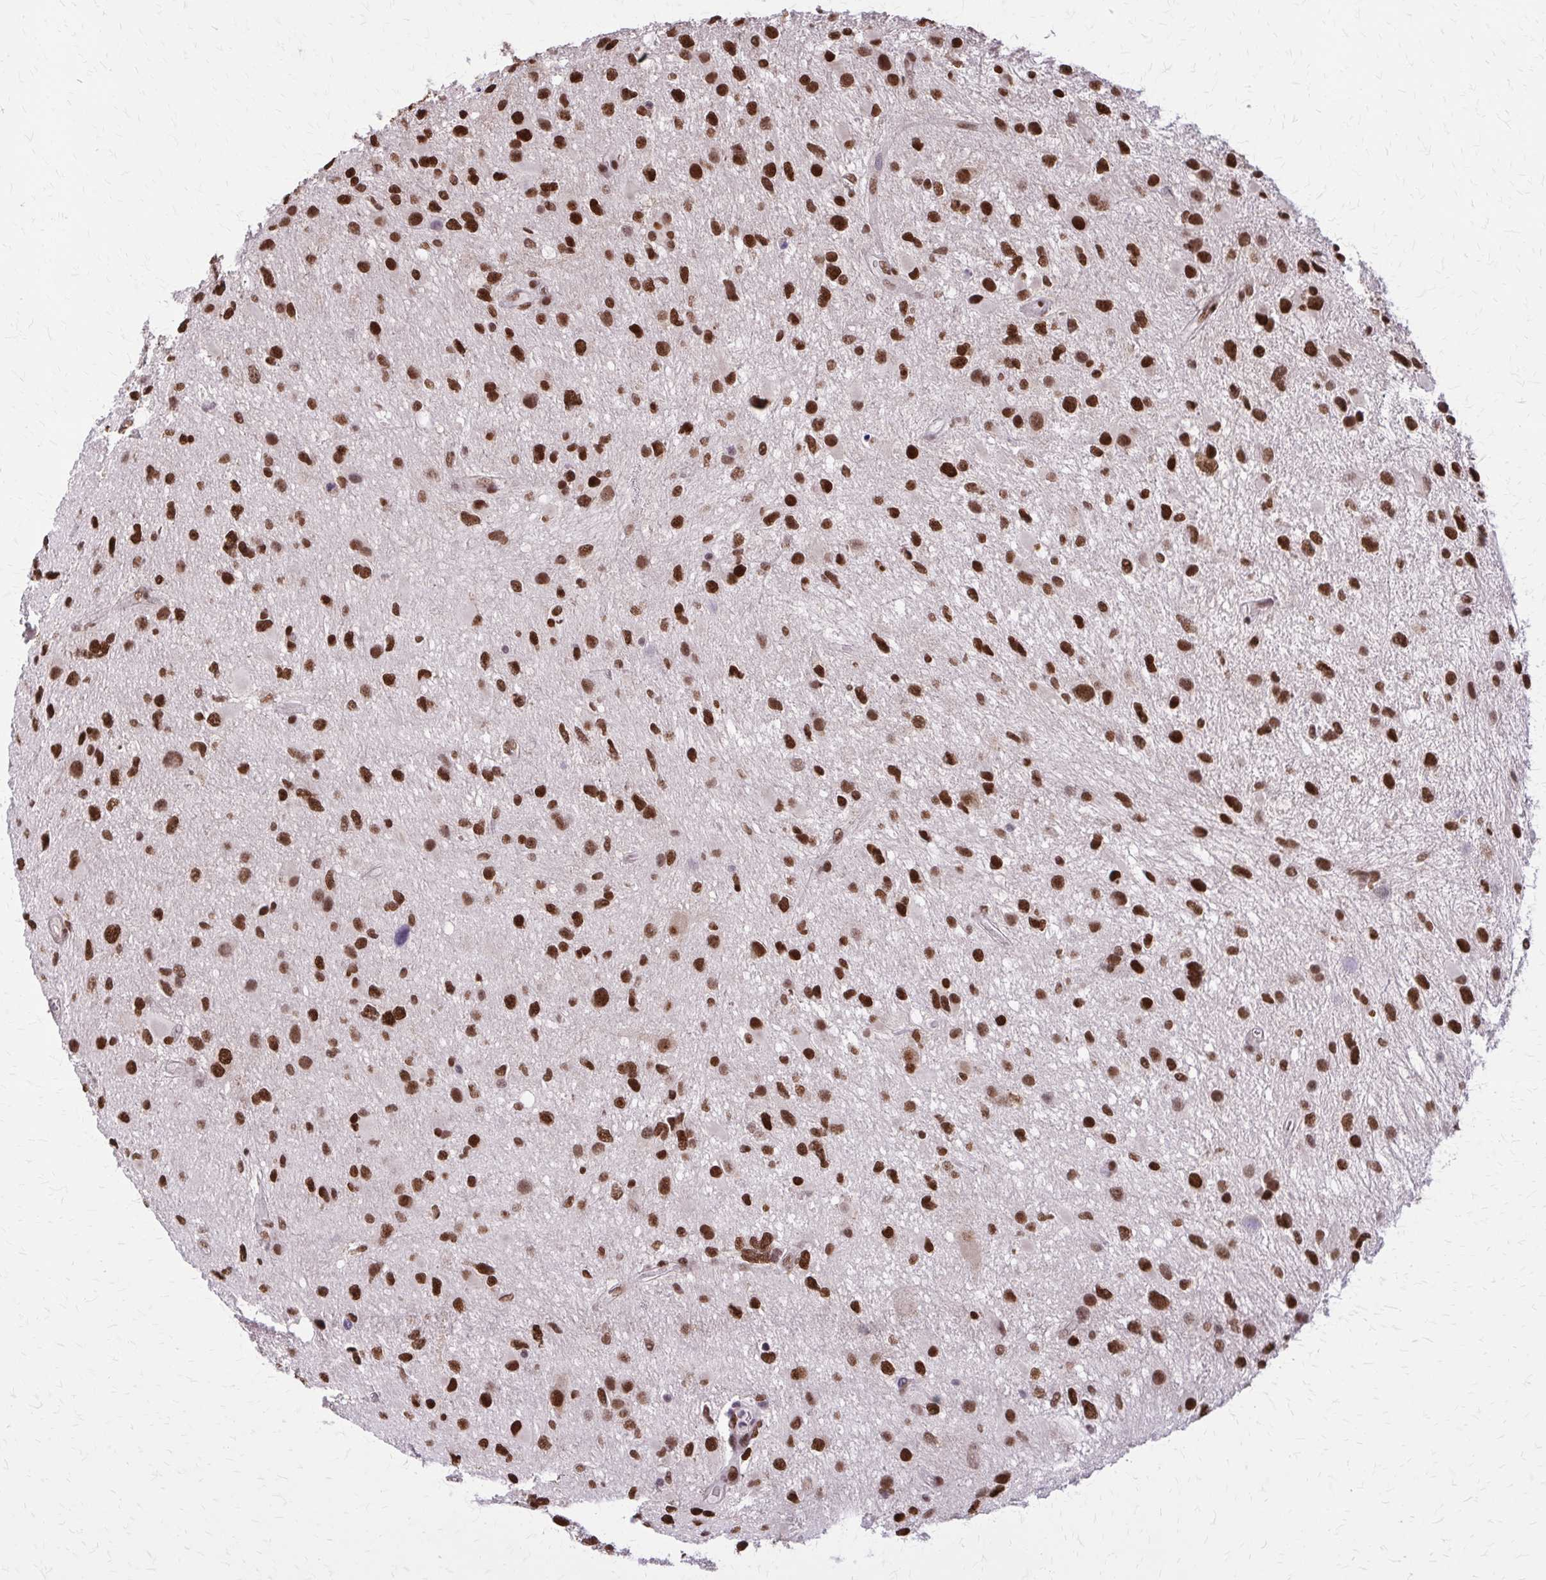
{"staining": {"intensity": "strong", "quantity": ">75%", "location": "nuclear"}, "tissue": "glioma", "cell_type": "Tumor cells", "image_type": "cancer", "snomed": [{"axis": "morphology", "description": "Glioma, malignant, Low grade"}, {"axis": "topography", "description": "Brain"}], "caption": "High-magnification brightfield microscopy of glioma stained with DAB (3,3'-diaminobenzidine) (brown) and counterstained with hematoxylin (blue). tumor cells exhibit strong nuclear staining is appreciated in about>75% of cells. Using DAB (3,3'-diaminobenzidine) (brown) and hematoxylin (blue) stains, captured at high magnification using brightfield microscopy.", "gene": "TTF1", "patient": {"sex": "female", "age": 32}}